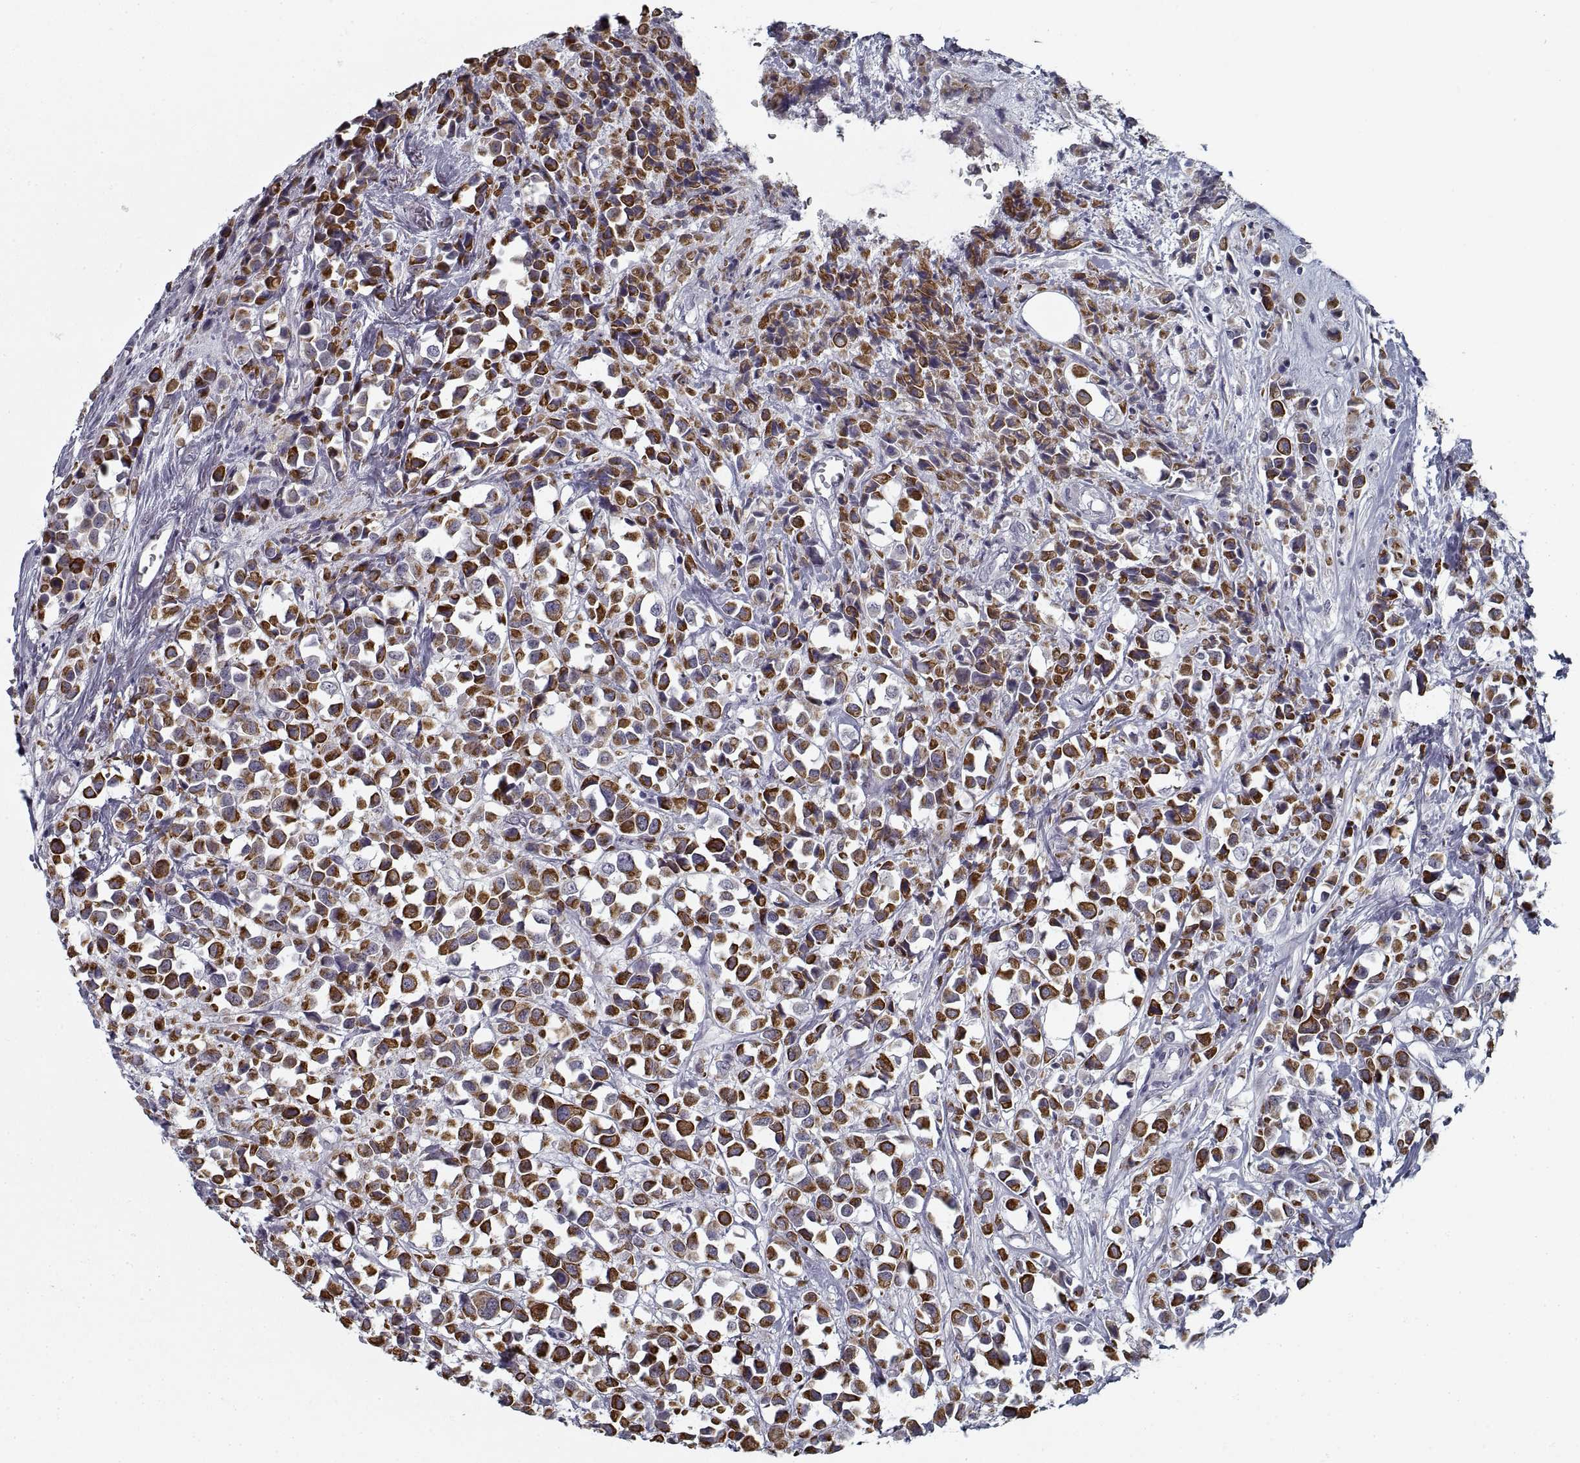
{"staining": {"intensity": "strong", "quantity": ">75%", "location": "cytoplasmic/membranous"}, "tissue": "breast cancer", "cell_type": "Tumor cells", "image_type": "cancer", "snomed": [{"axis": "morphology", "description": "Duct carcinoma"}, {"axis": "topography", "description": "Breast"}], "caption": "The micrograph displays immunohistochemical staining of intraductal carcinoma (breast). There is strong cytoplasmic/membranous positivity is seen in approximately >75% of tumor cells.", "gene": "GAD2", "patient": {"sex": "female", "age": 61}}